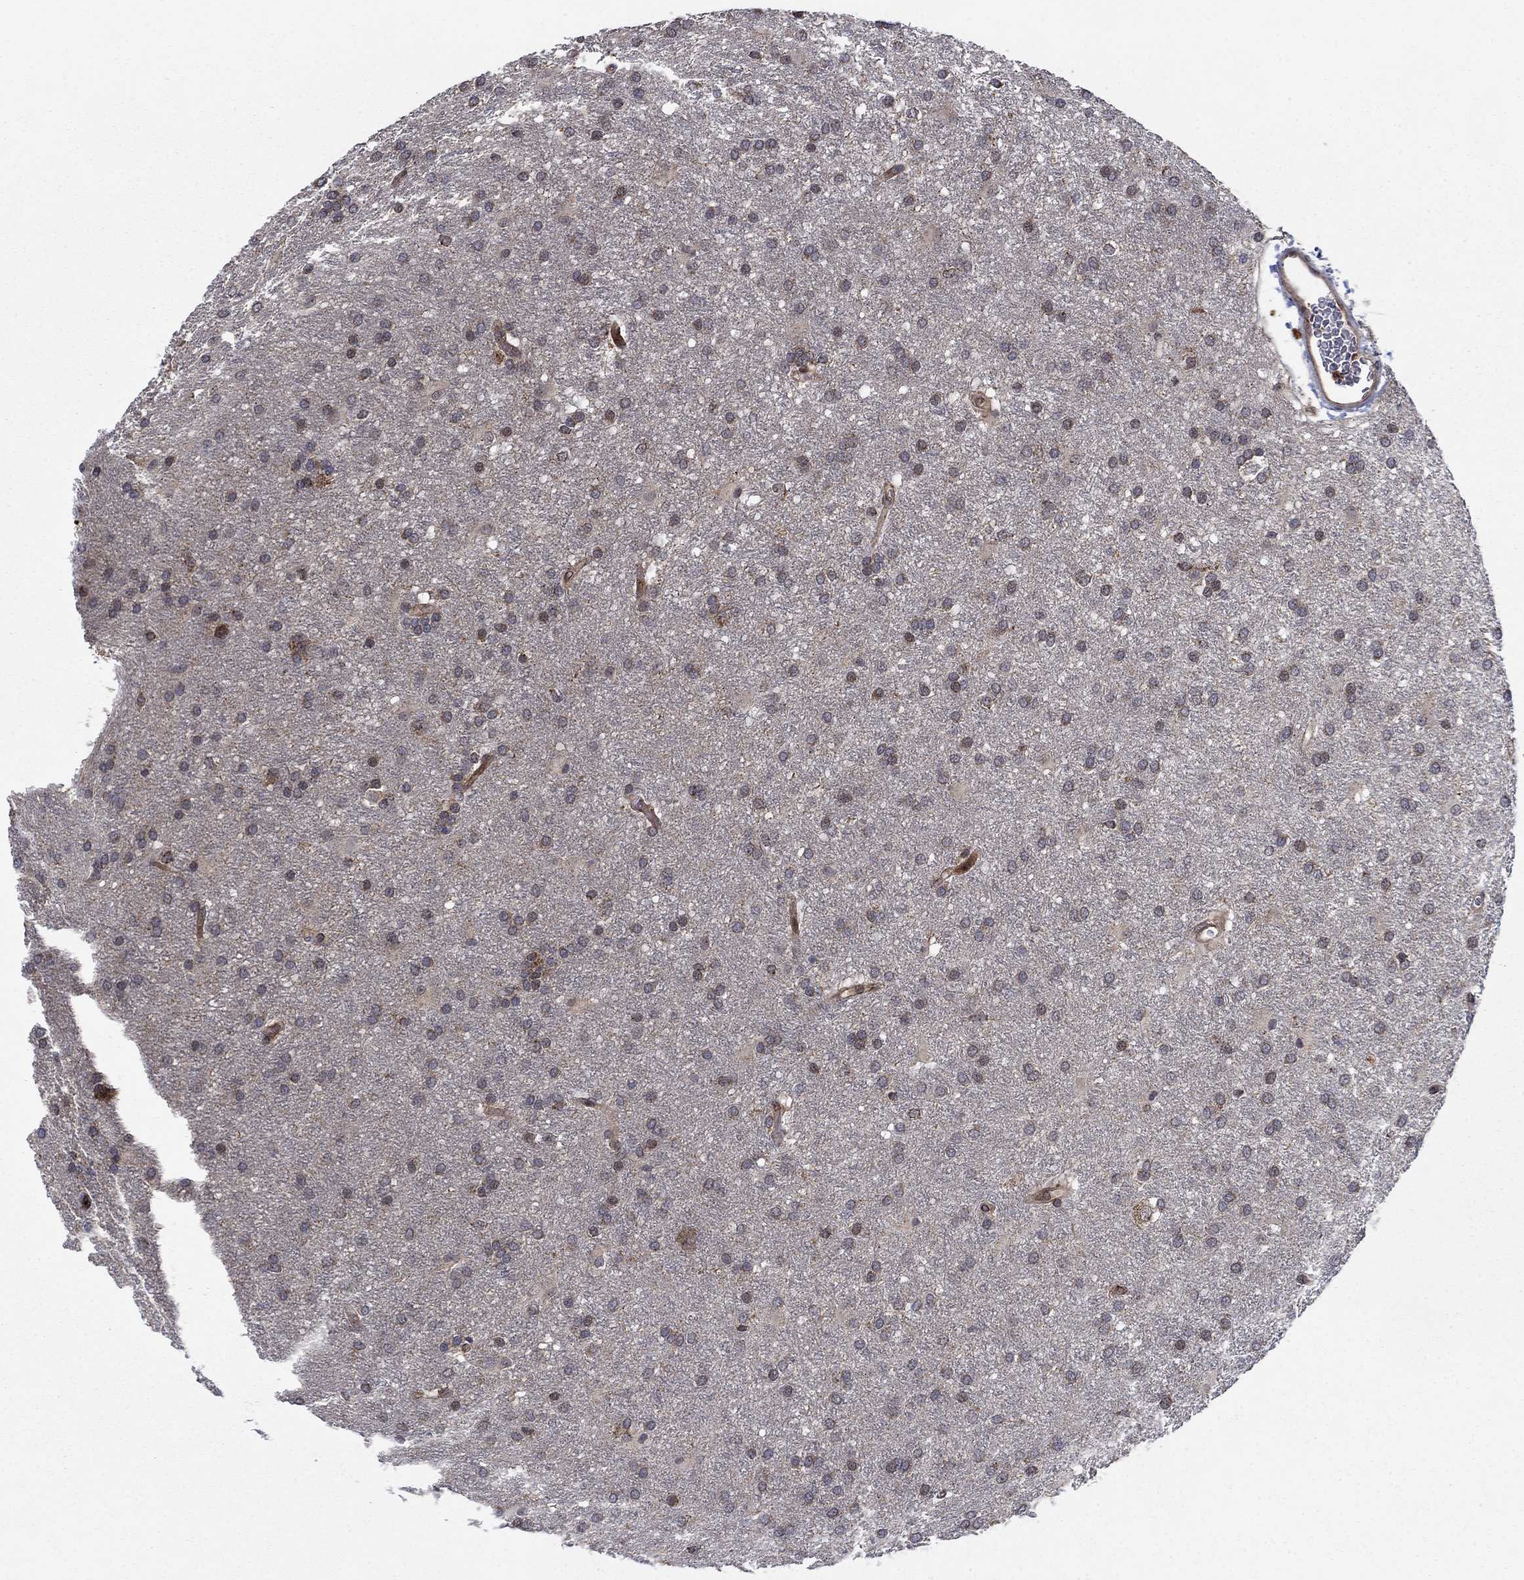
{"staining": {"intensity": "strong", "quantity": "<25%", "location": "cytoplasmic/membranous"}, "tissue": "glioma", "cell_type": "Tumor cells", "image_type": "cancer", "snomed": [{"axis": "morphology", "description": "Glioma, malignant, Low grade"}, {"axis": "topography", "description": "Brain"}], "caption": "This is a photomicrograph of immunohistochemistry staining of glioma, which shows strong expression in the cytoplasmic/membranous of tumor cells.", "gene": "IFI35", "patient": {"sex": "female", "age": 32}}